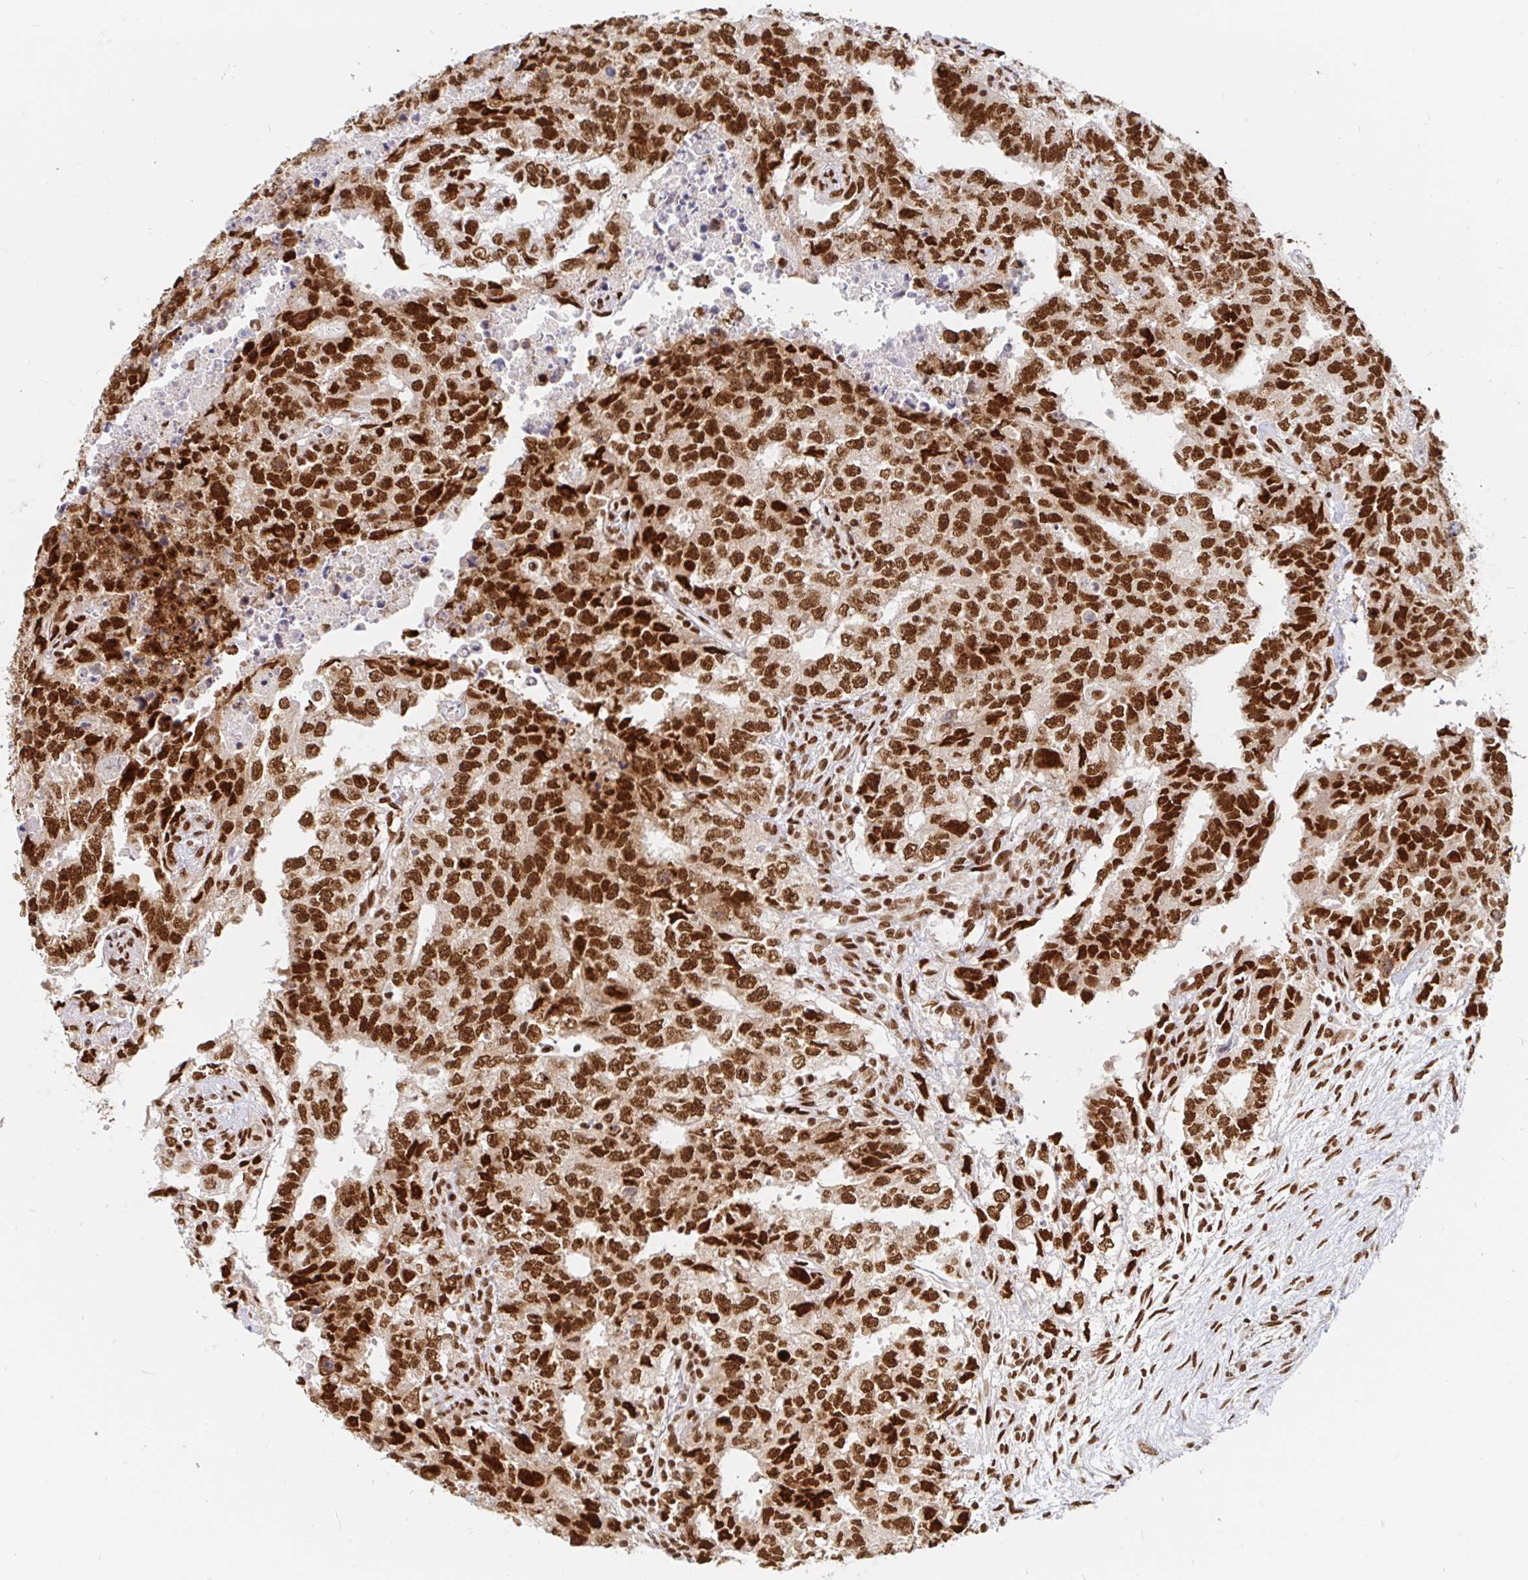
{"staining": {"intensity": "strong", "quantity": ">75%", "location": "nuclear"}, "tissue": "testis cancer", "cell_type": "Tumor cells", "image_type": "cancer", "snomed": [{"axis": "morphology", "description": "Carcinoma, Embryonal, NOS"}, {"axis": "topography", "description": "Testis"}], "caption": "Embryonal carcinoma (testis) tissue displays strong nuclear staining in approximately >75% of tumor cells", "gene": "RBMX", "patient": {"sex": "male", "age": 24}}